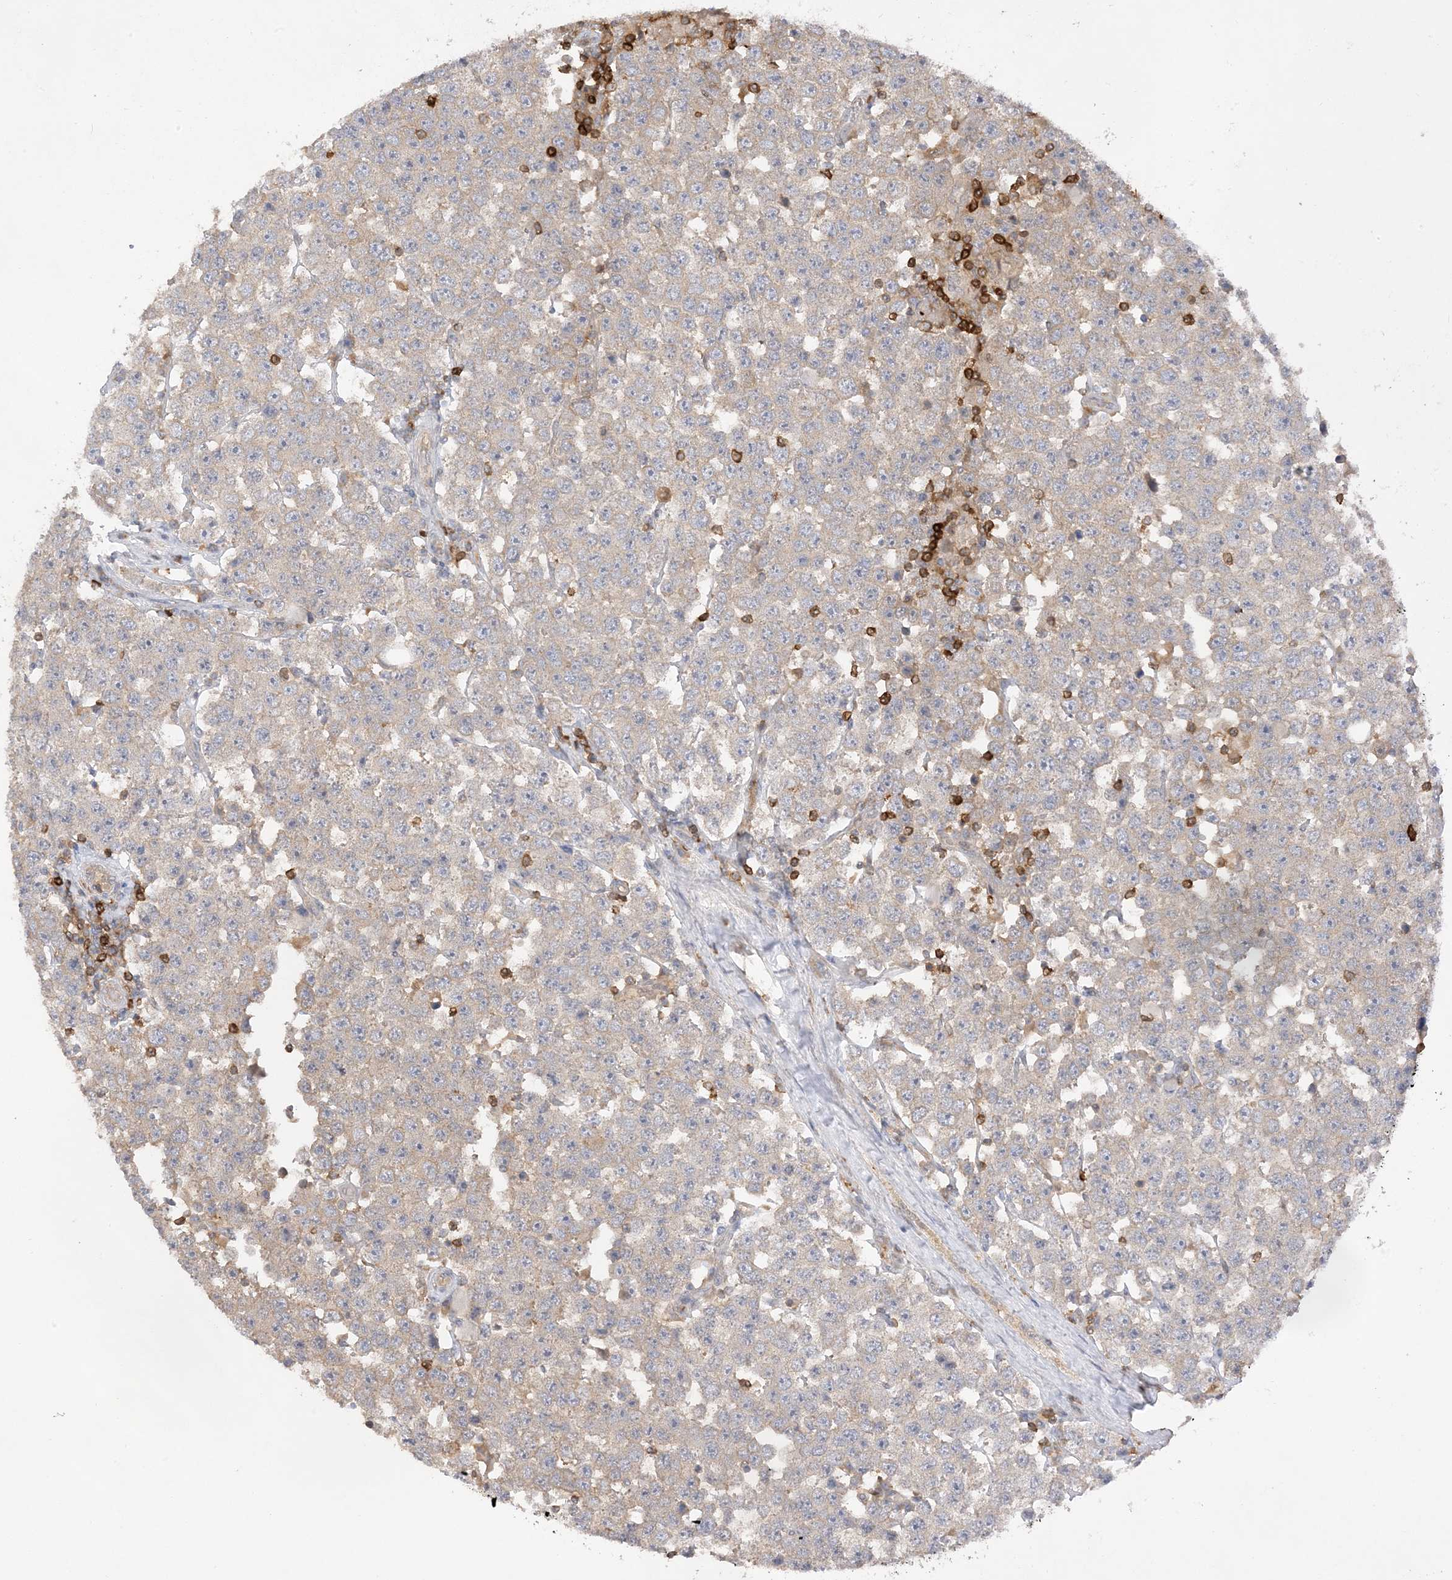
{"staining": {"intensity": "negative", "quantity": "none", "location": "none"}, "tissue": "testis cancer", "cell_type": "Tumor cells", "image_type": "cancer", "snomed": [{"axis": "morphology", "description": "Seminoma, NOS"}, {"axis": "topography", "description": "Testis"}], "caption": "The histopathology image exhibits no staining of tumor cells in seminoma (testis).", "gene": "PHACTR2", "patient": {"sex": "male", "age": 28}}